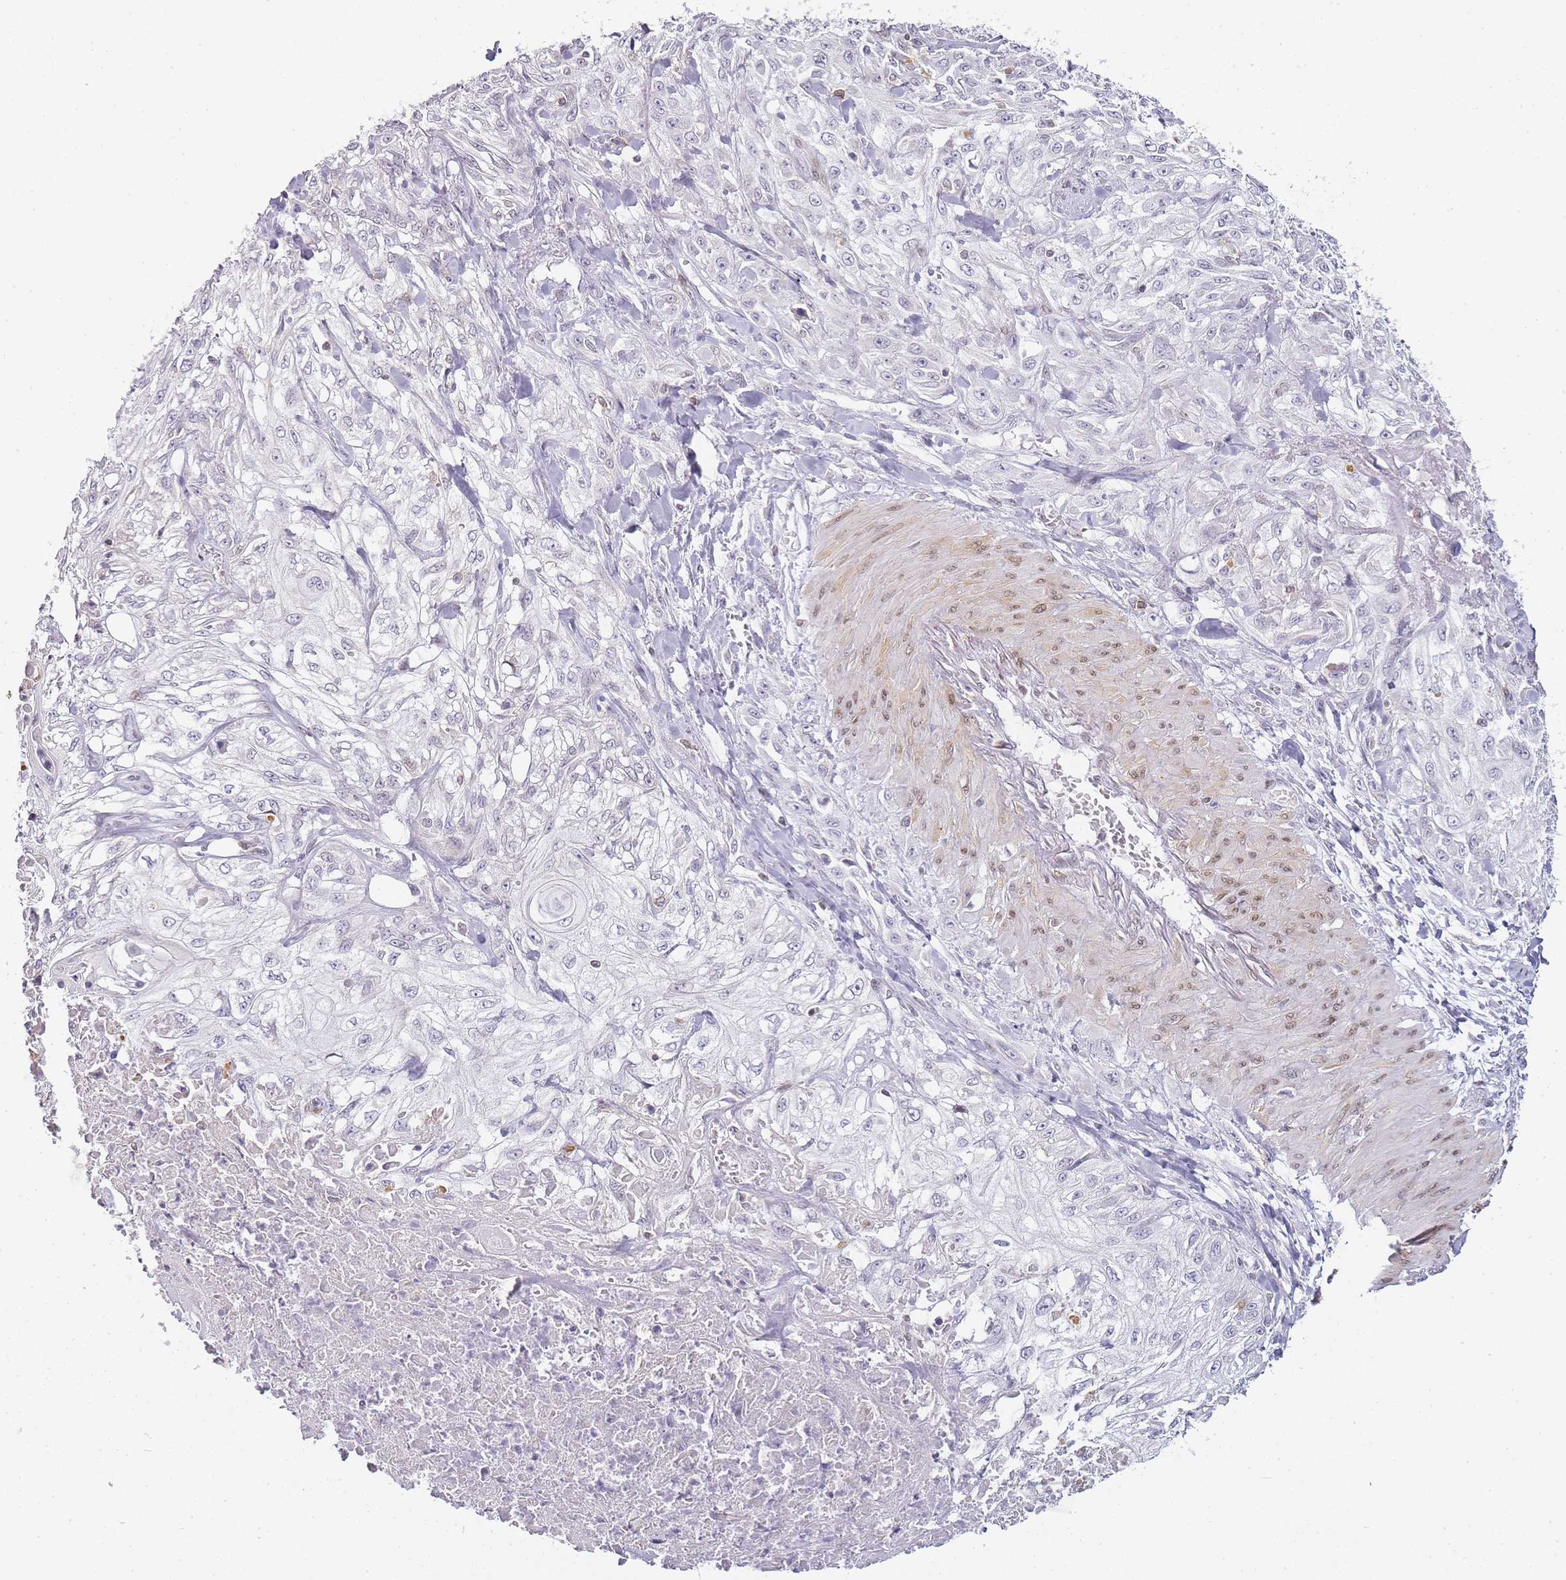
{"staining": {"intensity": "negative", "quantity": "none", "location": "none"}, "tissue": "skin cancer", "cell_type": "Tumor cells", "image_type": "cancer", "snomed": [{"axis": "morphology", "description": "Squamous cell carcinoma, NOS"}, {"axis": "morphology", "description": "Squamous cell carcinoma, metastatic, NOS"}, {"axis": "topography", "description": "Skin"}, {"axis": "topography", "description": "Lymph node"}], "caption": "High magnification brightfield microscopy of skin metastatic squamous cell carcinoma stained with DAB (3,3'-diaminobenzidine) (brown) and counterstained with hematoxylin (blue): tumor cells show no significant positivity. (DAB immunohistochemistry visualized using brightfield microscopy, high magnification).", "gene": "JAKMIP1", "patient": {"sex": "male", "age": 75}}